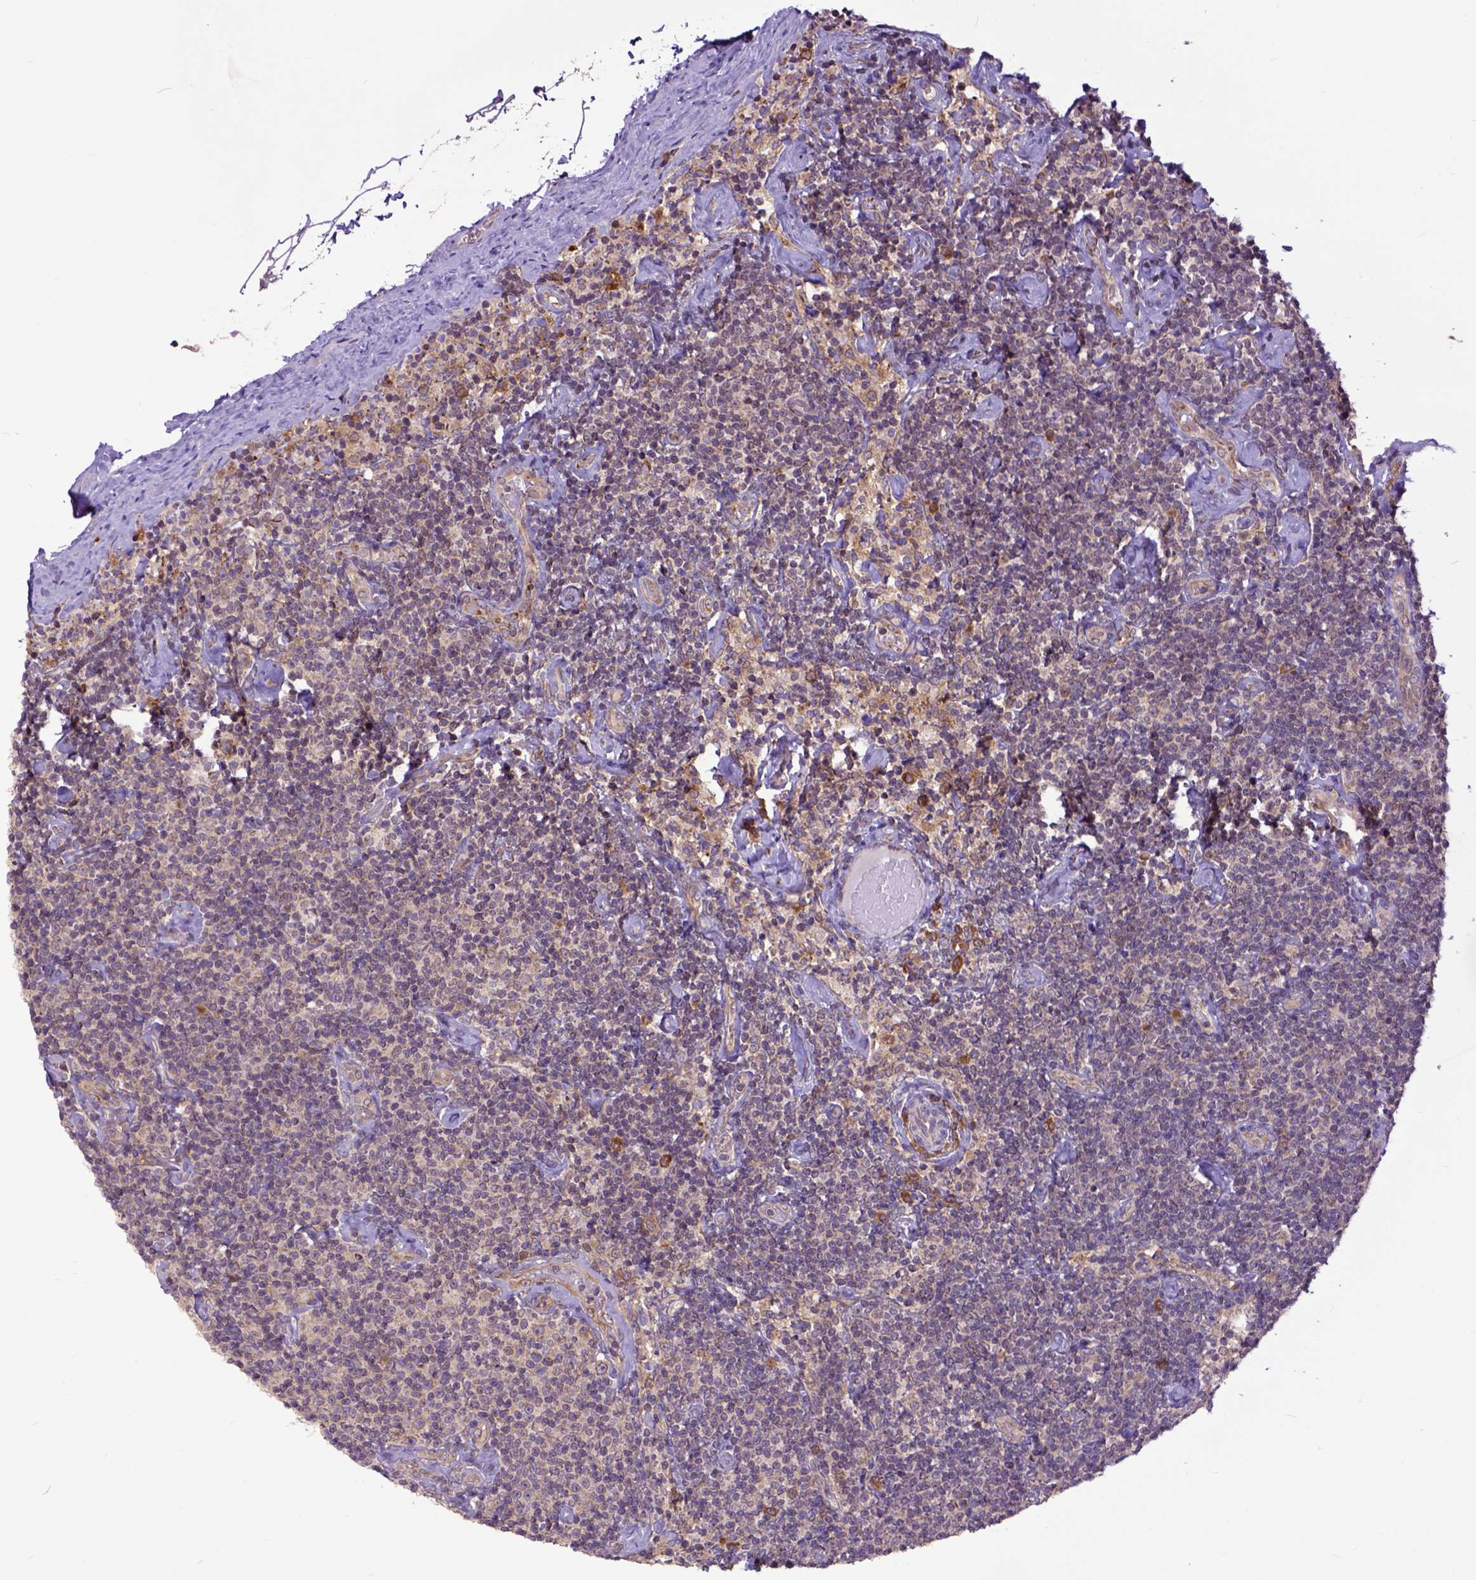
{"staining": {"intensity": "negative", "quantity": "none", "location": "none"}, "tissue": "lymphoma", "cell_type": "Tumor cells", "image_type": "cancer", "snomed": [{"axis": "morphology", "description": "Malignant lymphoma, non-Hodgkin's type, Low grade"}, {"axis": "topography", "description": "Lymph node"}], "caption": "Photomicrograph shows no significant protein positivity in tumor cells of lymphoma. The staining was performed using DAB to visualize the protein expression in brown, while the nuclei were stained in blue with hematoxylin (Magnification: 20x).", "gene": "ARL1", "patient": {"sex": "male", "age": 81}}